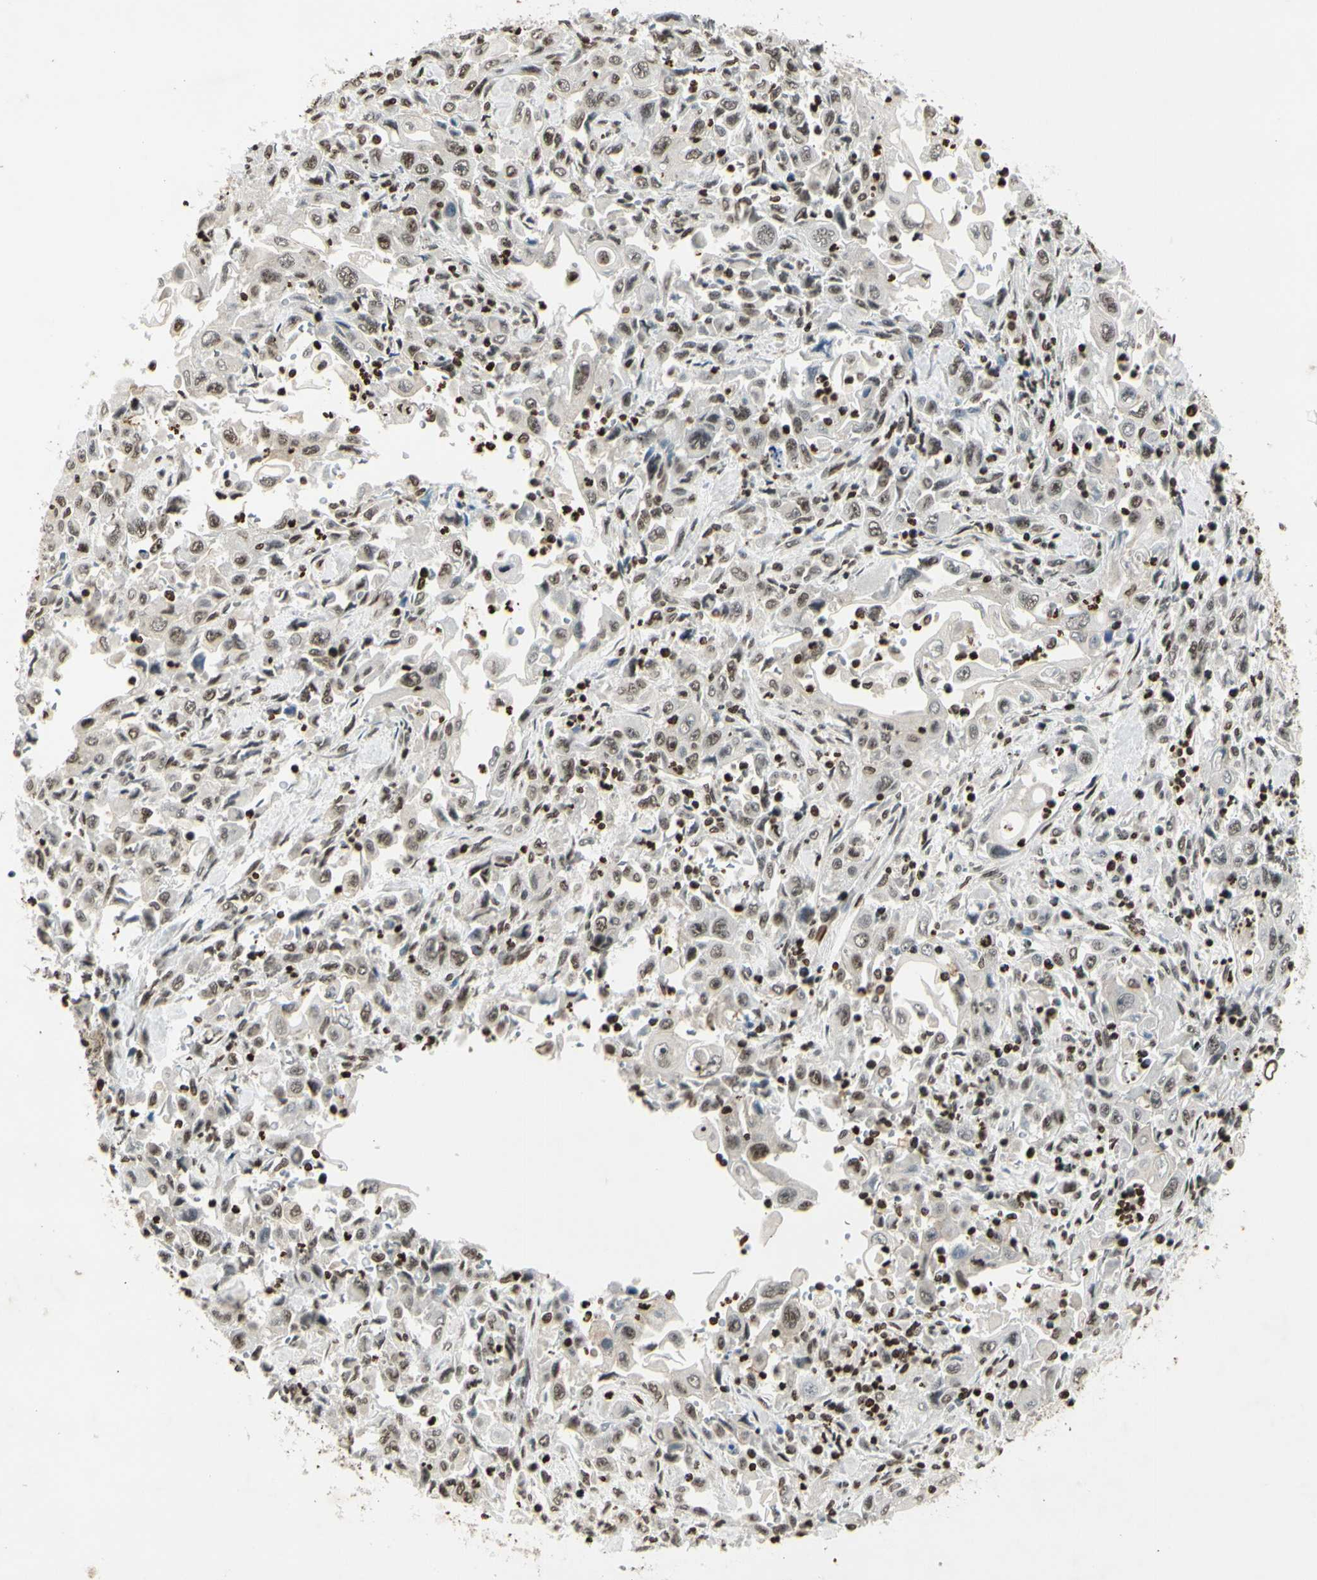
{"staining": {"intensity": "moderate", "quantity": "<25%", "location": "nuclear"}, "tissue": "pancreatic cancer", "cell_type": "Tumor cells", "image_type": "cancer", "snomed": [{"axis": "morphology", "description": "Adenocarcinoma, NOS"}, {"axis": "topography", "description": "Pancreas"}], "caption": "High-power microscopy captured an immunohistochemistry image of adenocarcinoma (pancreatic), revealing moderate nuclear expression in approximately <25% of tumor cells.", "gene": "RORA", "patient": {"sex": "male", "age": 70}}